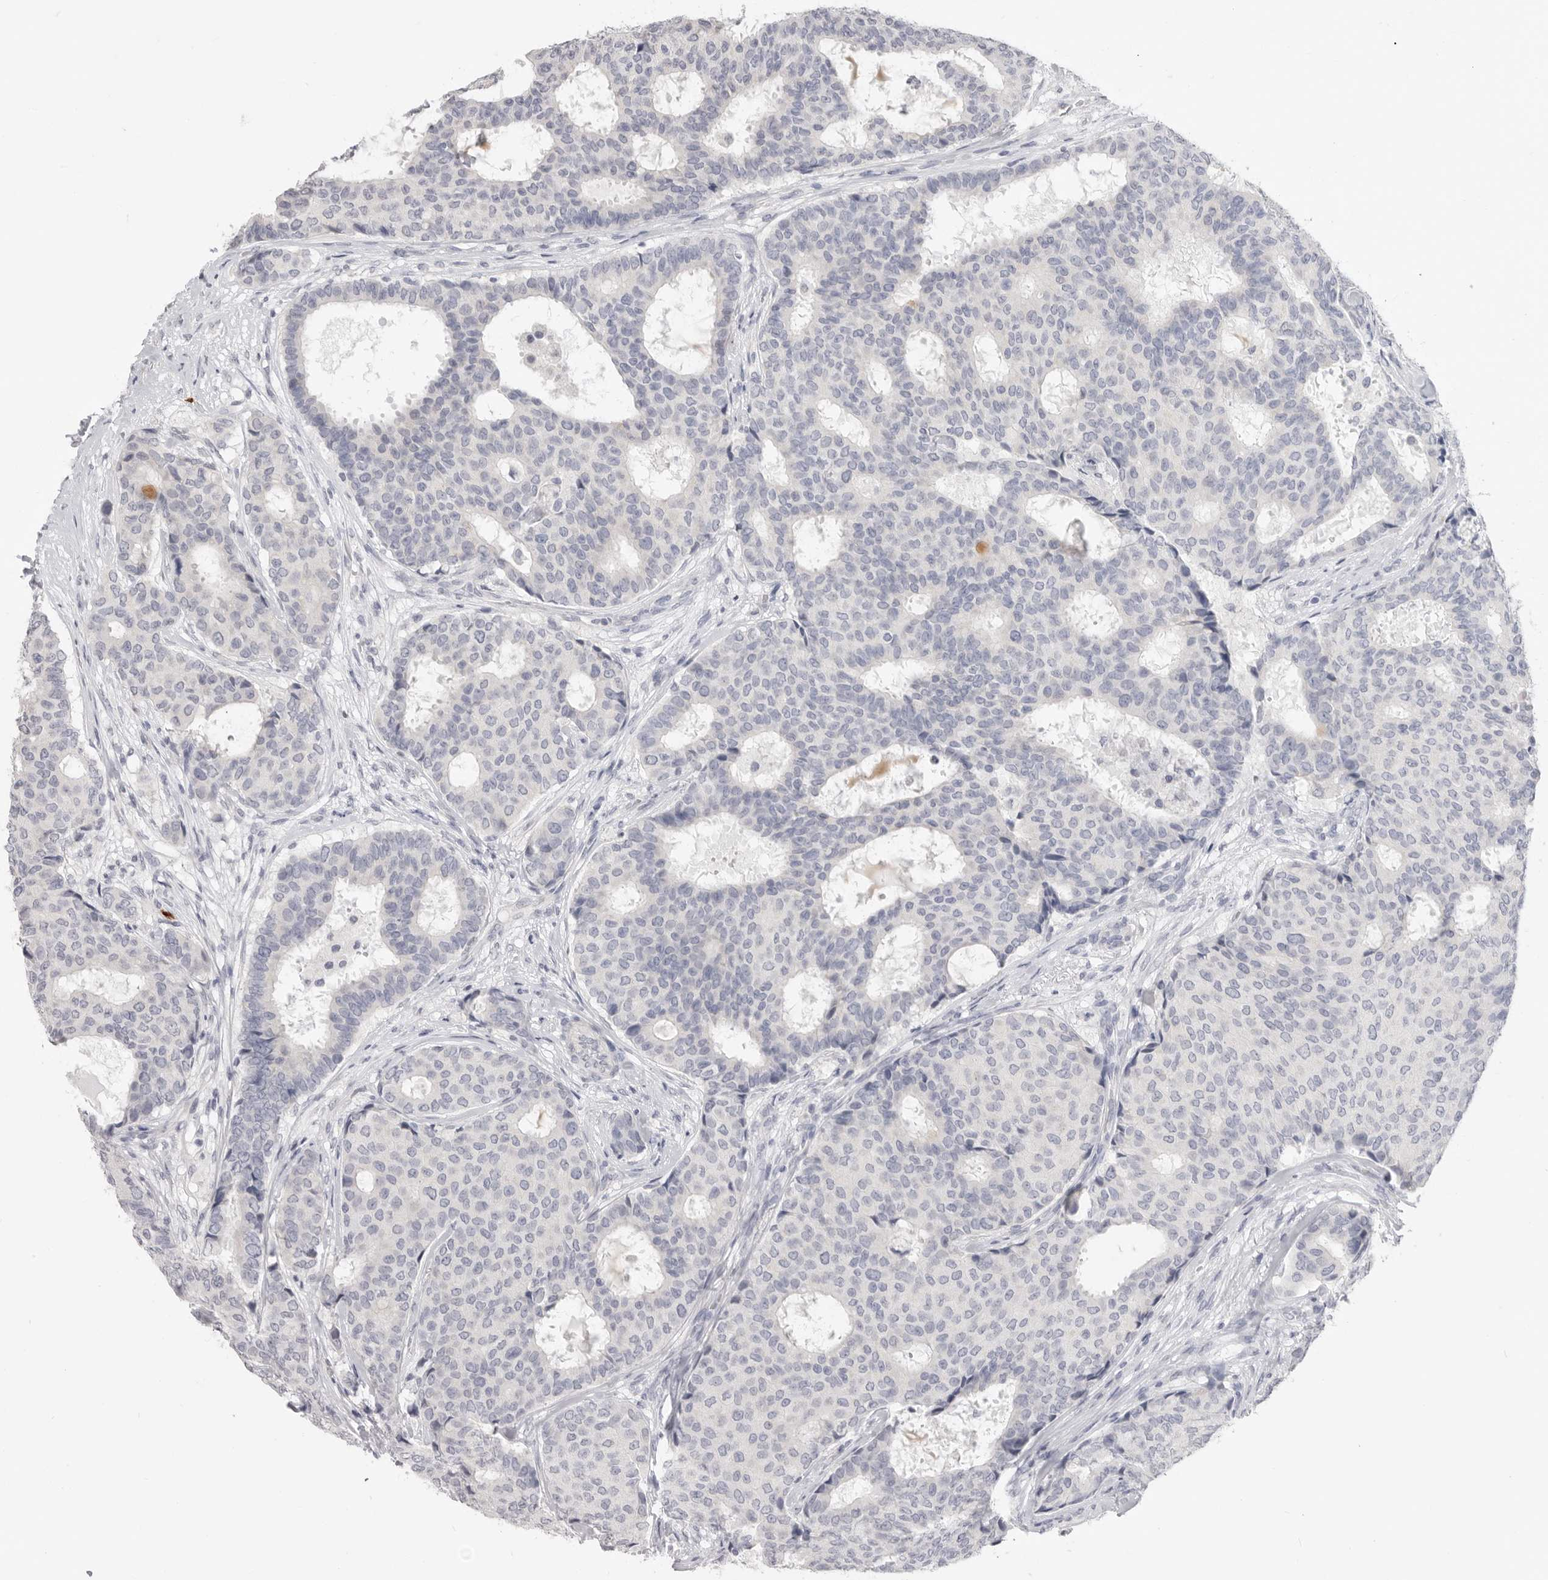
{"staining": {"intensity": "negative", "quantity": "none", "location": "none"}, "tissue": "breast cancer", "cell_type": "Tumor cells", "image_type": "cancer", "snomed": [{"axis": "morphology", "description": "Duct carcinoma"}, {"axis": "topography", "description": "Breast"}], "caption": "Immunohistochemistry of breast cancer (intraductal carcinoma) shows no staining in tumor cells.", "gene": "XIRP1", "patient": {"sex": "female", "age": 75}}